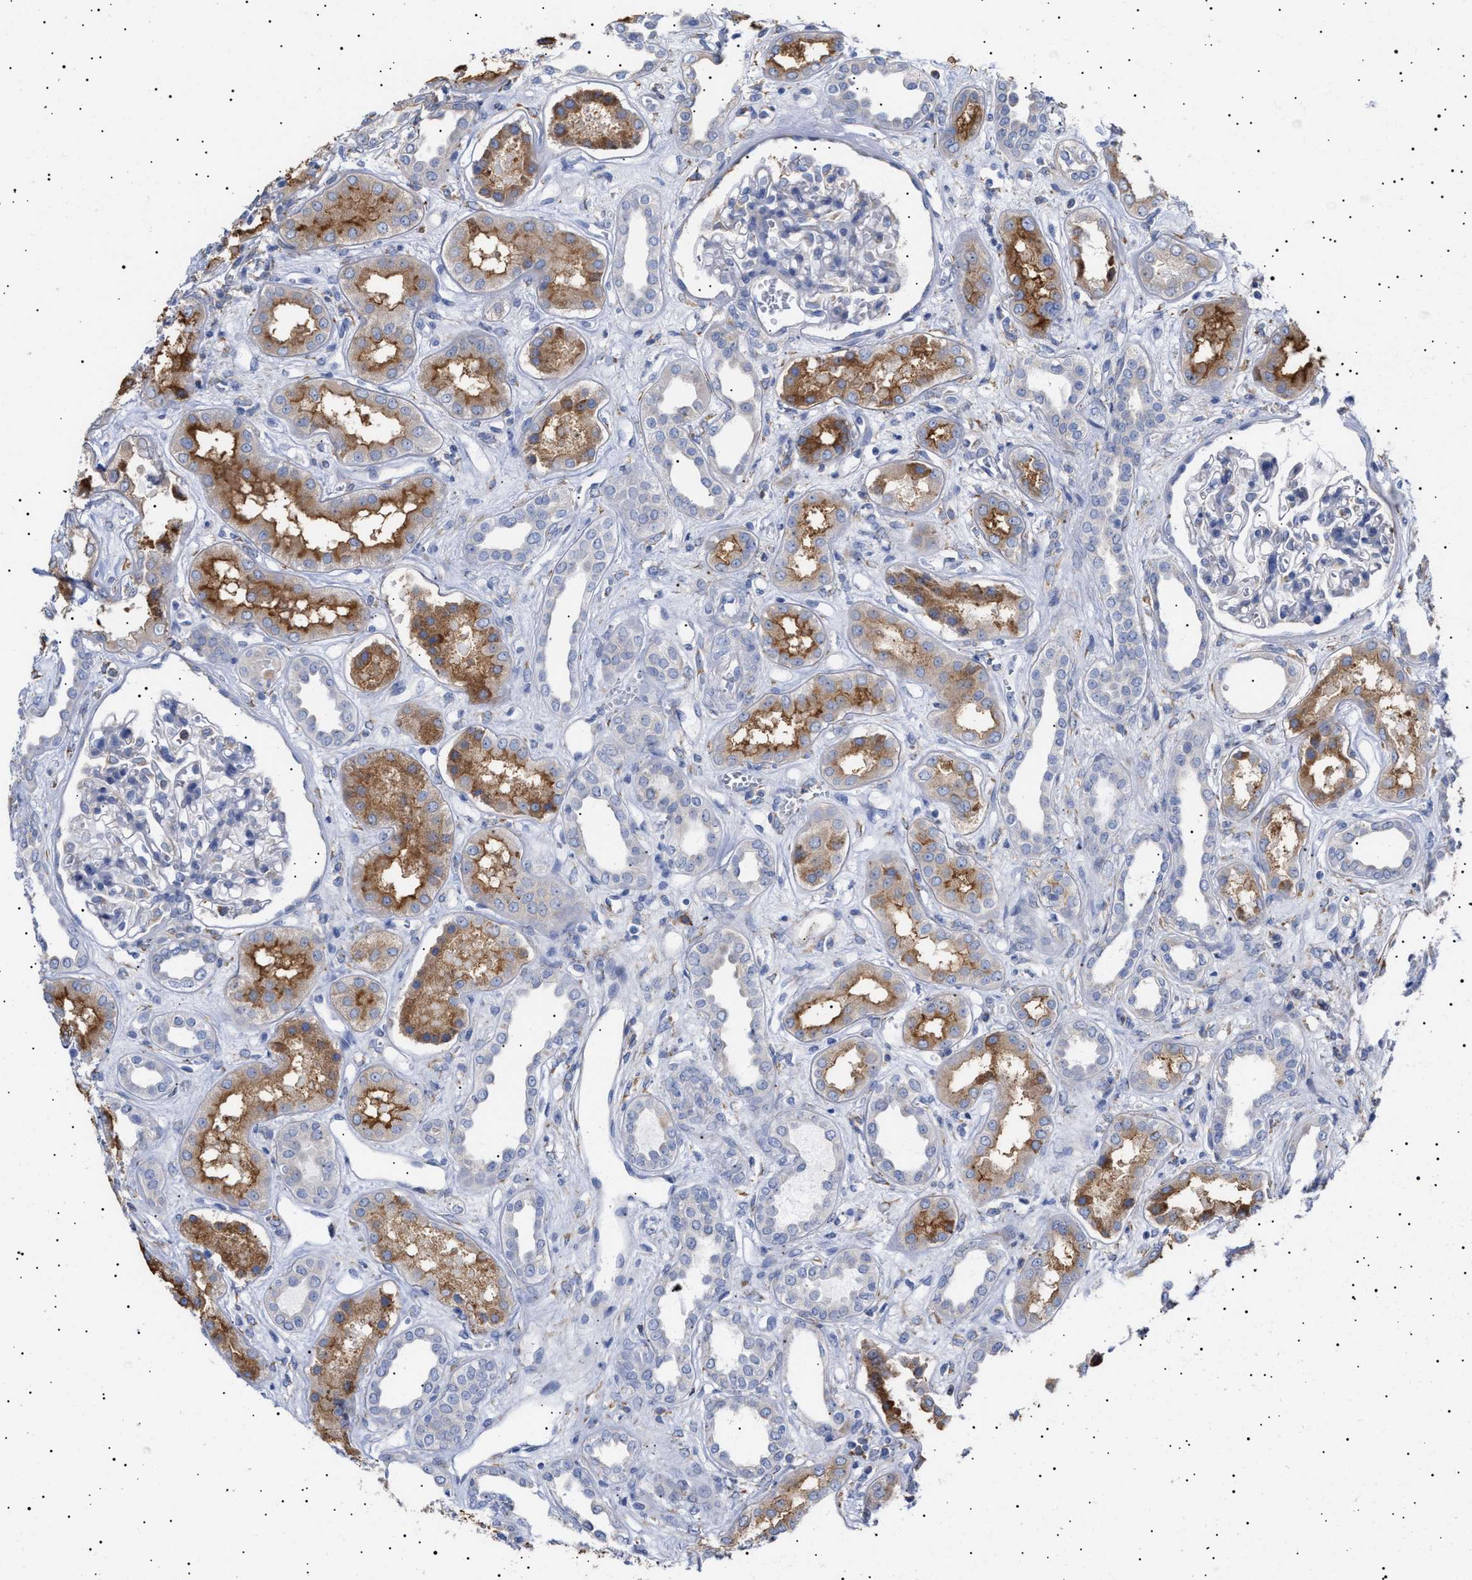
{"staining": {"intensity": "negative", "quantity": "none", "location": "none"}, "tissue": "kidney", "cell_type": "Cells in glomeruli", "image_type": "normal", "snomed": [{"axis": "morphology", "description": "Normal tissue, NOS"}, {"axis": "topography", "description": "Kidney"}], "caption": "High power microscopy micrograph of an IHC image of normal kidney, revealing no significant positivity in cells in glomeruli.", "gene": "ERCC6L2", "patient": {"sex": "male", "age": 59}}